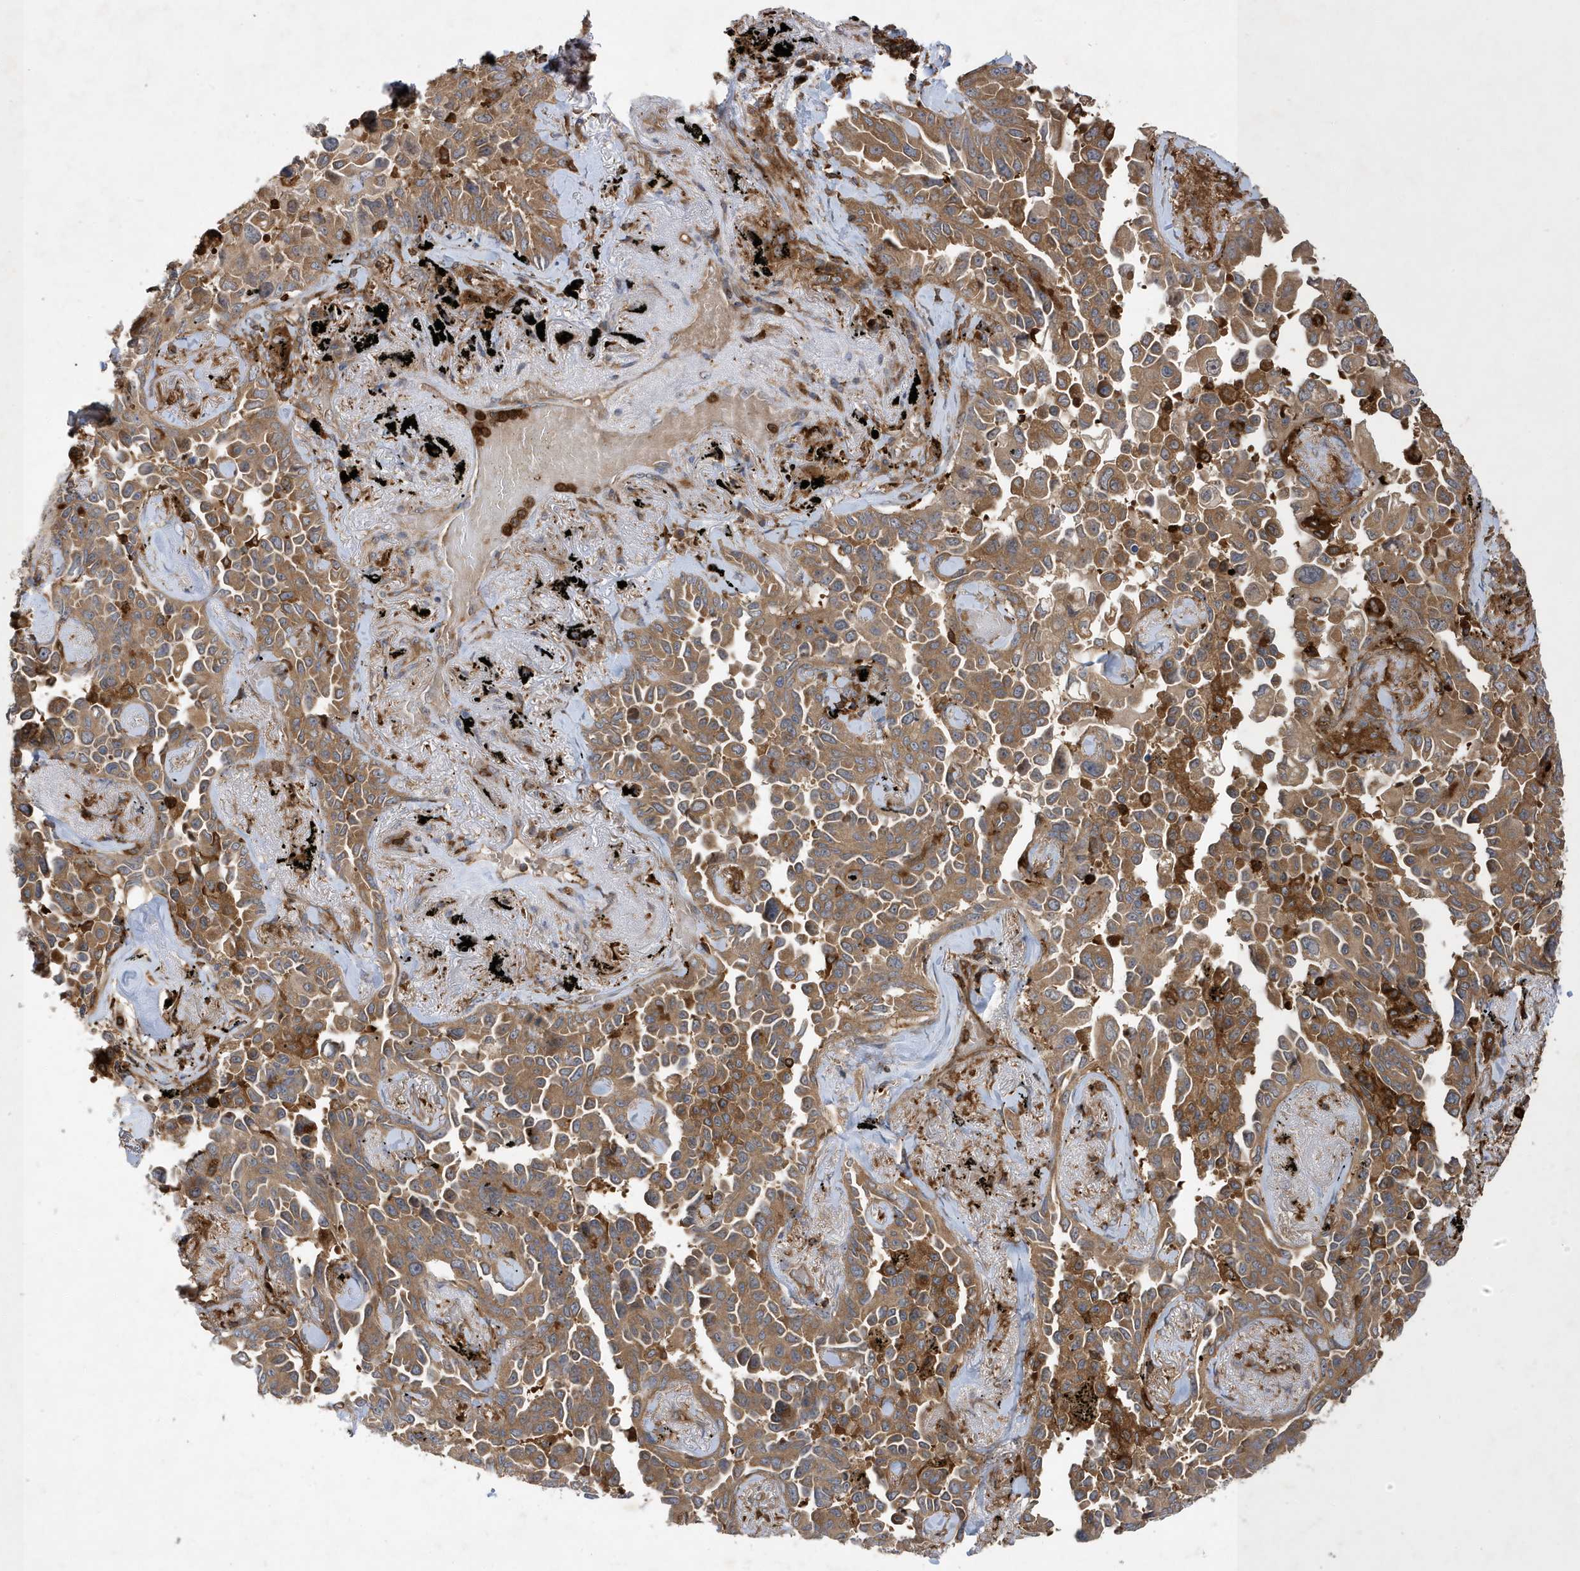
{"staining": {"intensity": "moderate", "quantity": ">75%", "location": "cytoplasmic/membranous"}, "tissue": "lung cancer", "cell_type": "Tumor cells", "image_type": "cancer", "snomed": [{"axis": "morphology", "description": "Adenocarcinoma, NOS"}, {"axis": "topography", "description": "Lung"}], "caption": "Immunohistochemistry (IHC) photomicrograph of adenocarcinoma (lung) stained for a protein (brown), which demonstrates medium levels of moderate cytoplasmic/membranous expression in approximately >75% of tumor cells.", "gene": "LAPTM4A", "patient": {"sex": "female", "age": 67}}